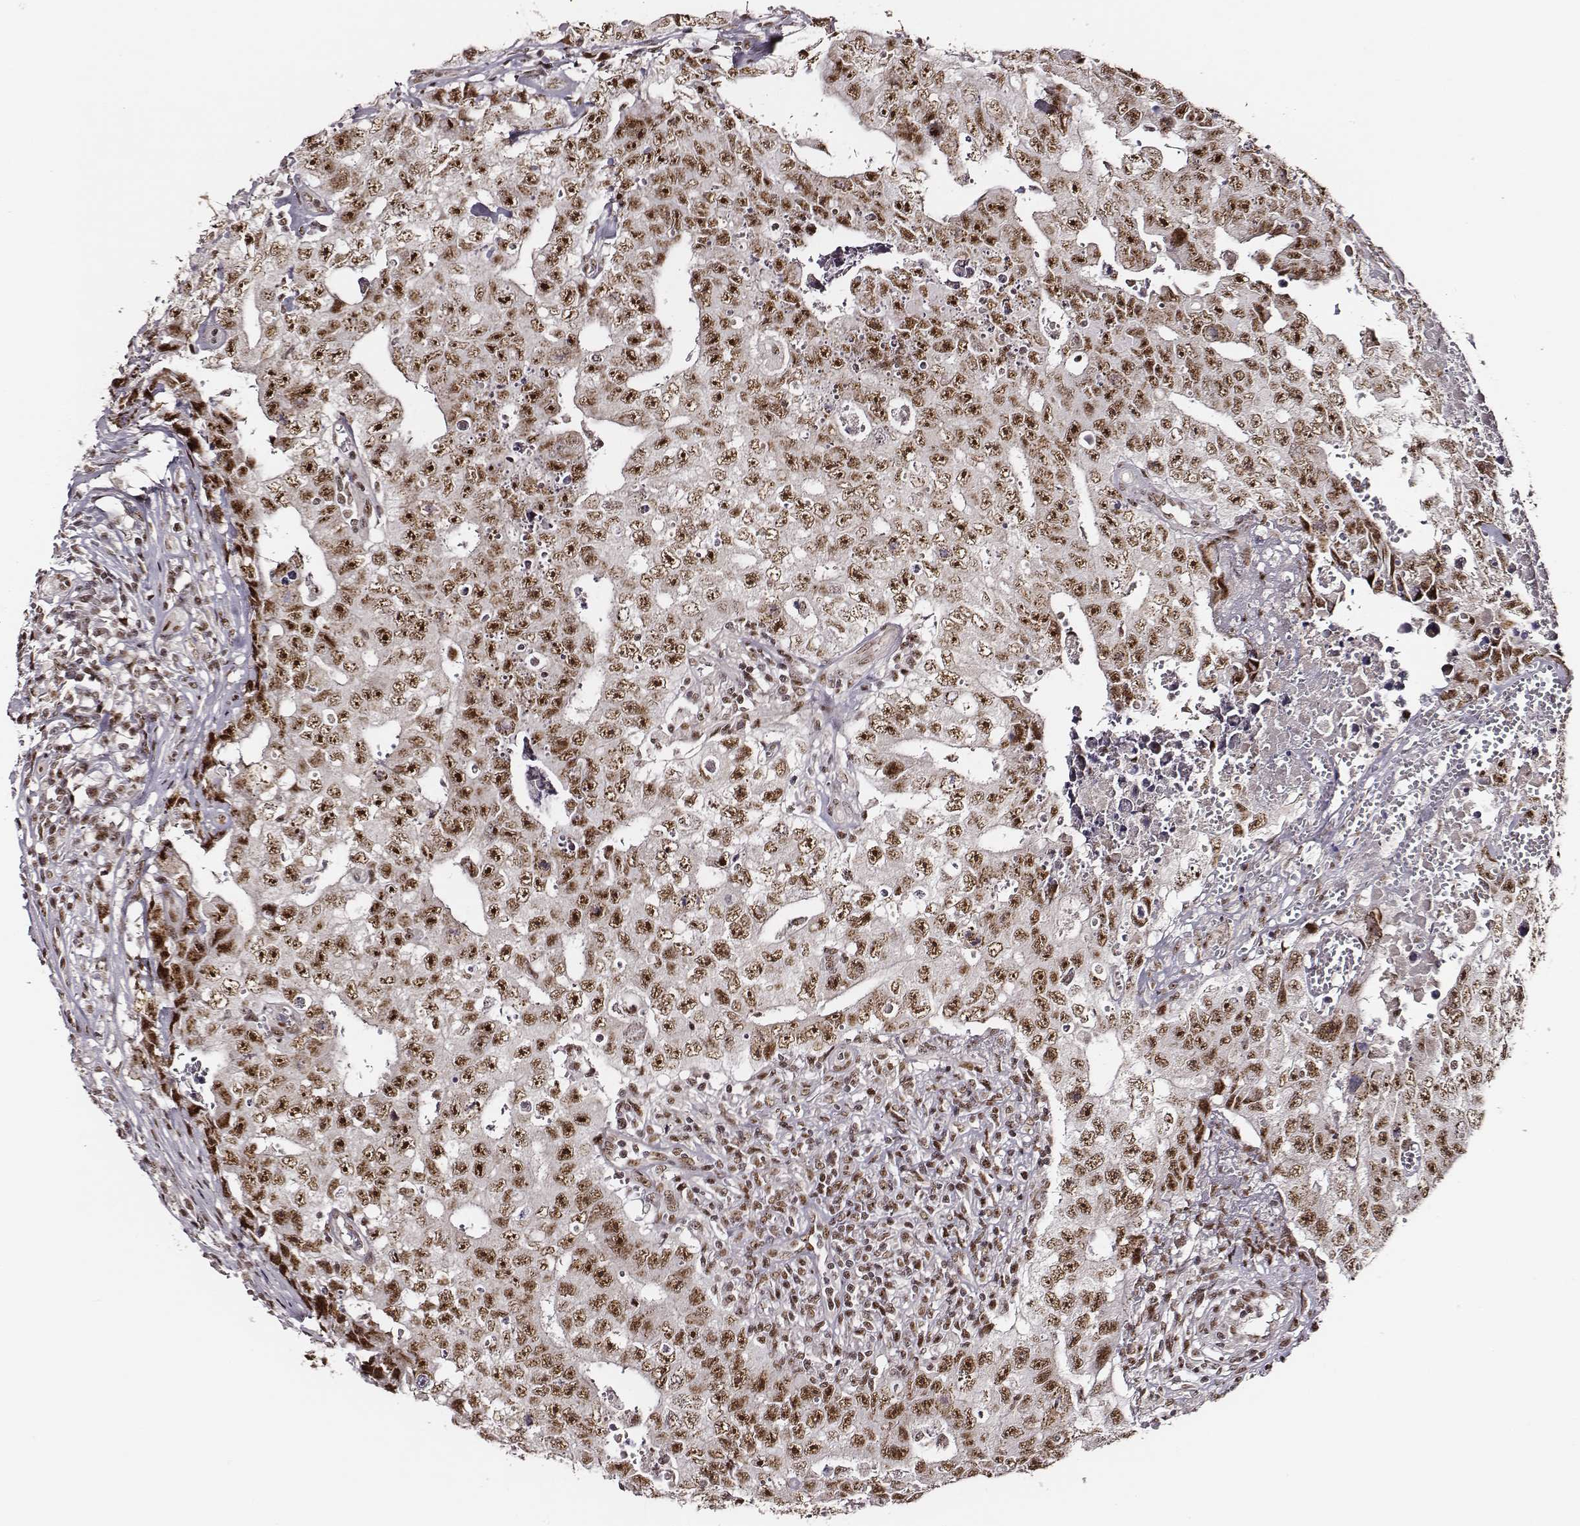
{"staining": {"intensity": "moderate", "quantity": ">75%", "location": "nuclear"}, "tissue": "testis cancer", "cell_type": "Tumor cells", "image_type": "cancer", "snomed": [{"axis": "morphology", "description": "Carcinoma, Embryonal, NOS"}, {"axis": "topography", "description": "Testis"}], "caption": "Protein staining of testis cancer (embryonal carcinoma) tissue reveals moderate nuclear staining in about >75% of tumor cells.", "gene": "PPARA", "patient": {"sex": "male", "age": 36}}